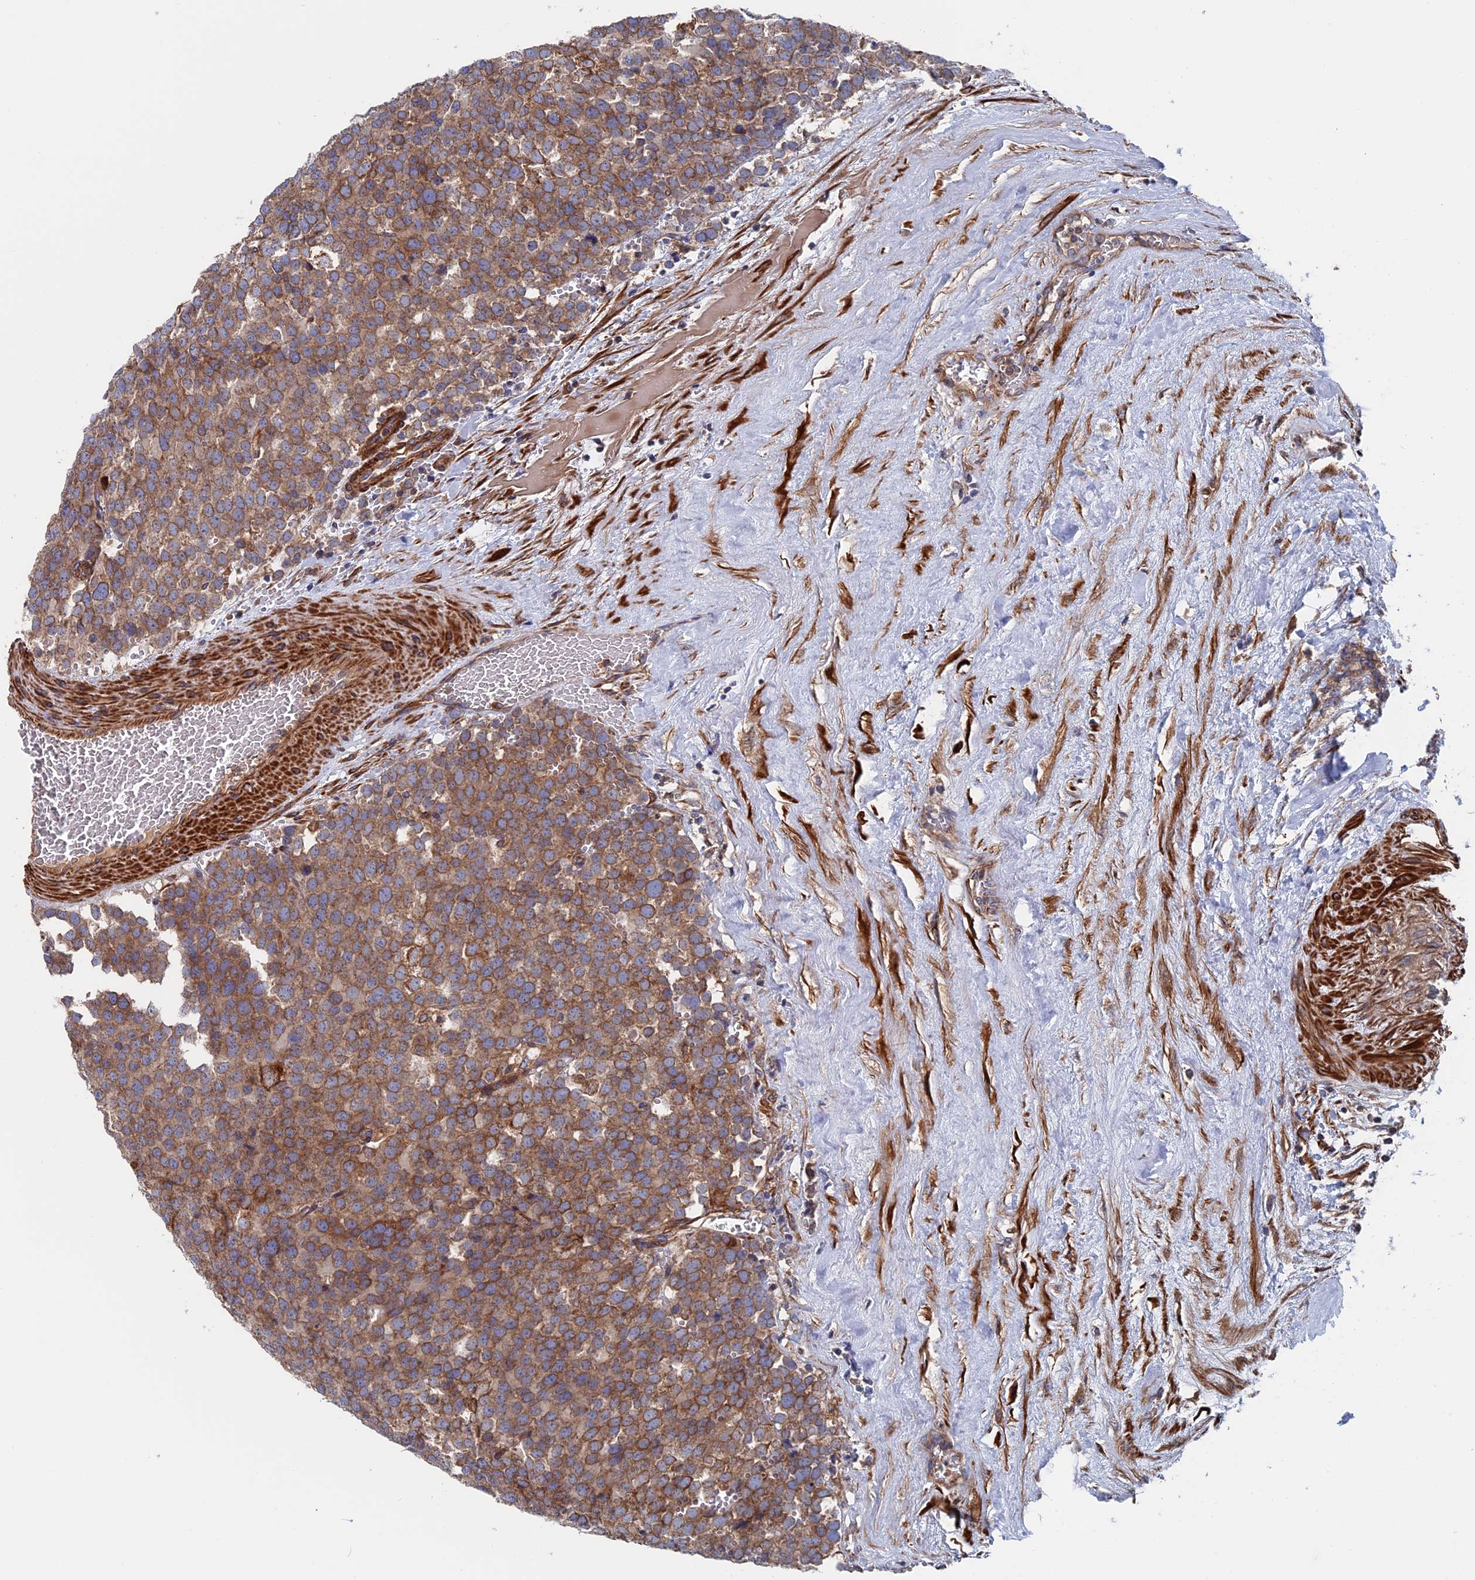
{"staining": {"intensity": "moderate", "quantity": ">75%", "location": "cytoplasmic/membranous"}, "tissue": "testis cancer", "cell_type": "Tumor cells", "image_type": "cancer", "snomed": [{"axis": "morphology", "description": "Seminoma, NOS"}, {"axis": "topography", "description": "Testis"}], "caption": "Immunohistochemical staining of testis cancer displays moderate cytoplasmic/membranous protein positivity in approximately >75% of tumor cells.", "gene": "DNAJC3", "patient": {"sex": "male", "age": 71}}